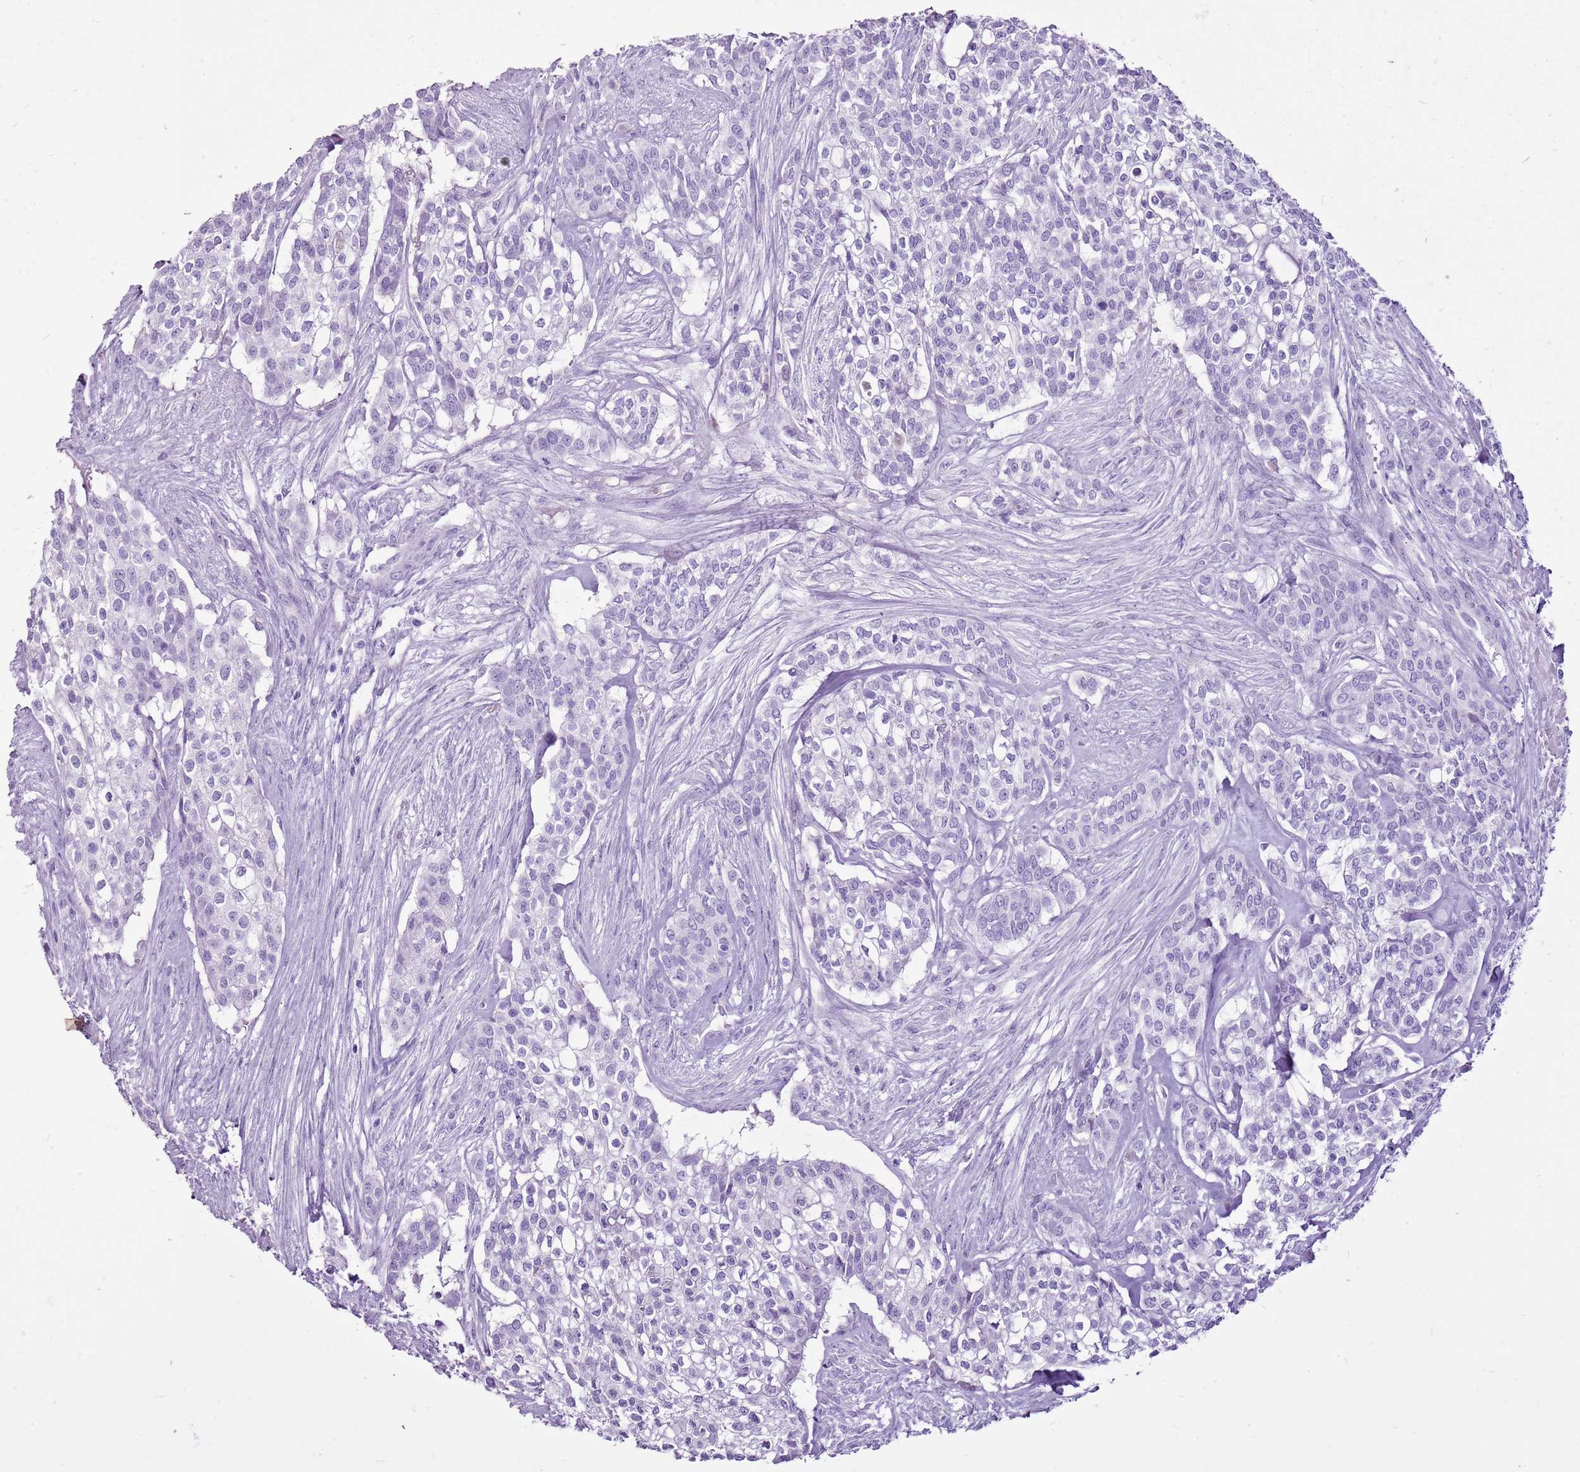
{"staining": {"intensity": "negative", "quantity": "none", "location": "none"}, "tissue": "head and neck cancer", "cell_type": "Tumor cells", "image_type": "cancer", "snomed": [{"axis": "morphology", "description": "Adenocarcinoma, NOS"}, {"axis": "topography", "description": "Head-Neck"}], "caption": "Tumor cells show no significant protein expression in adenocarcinoma (head and neck).", "gene": "CNFN", "patient": {"sex": "male", "age": 81}}